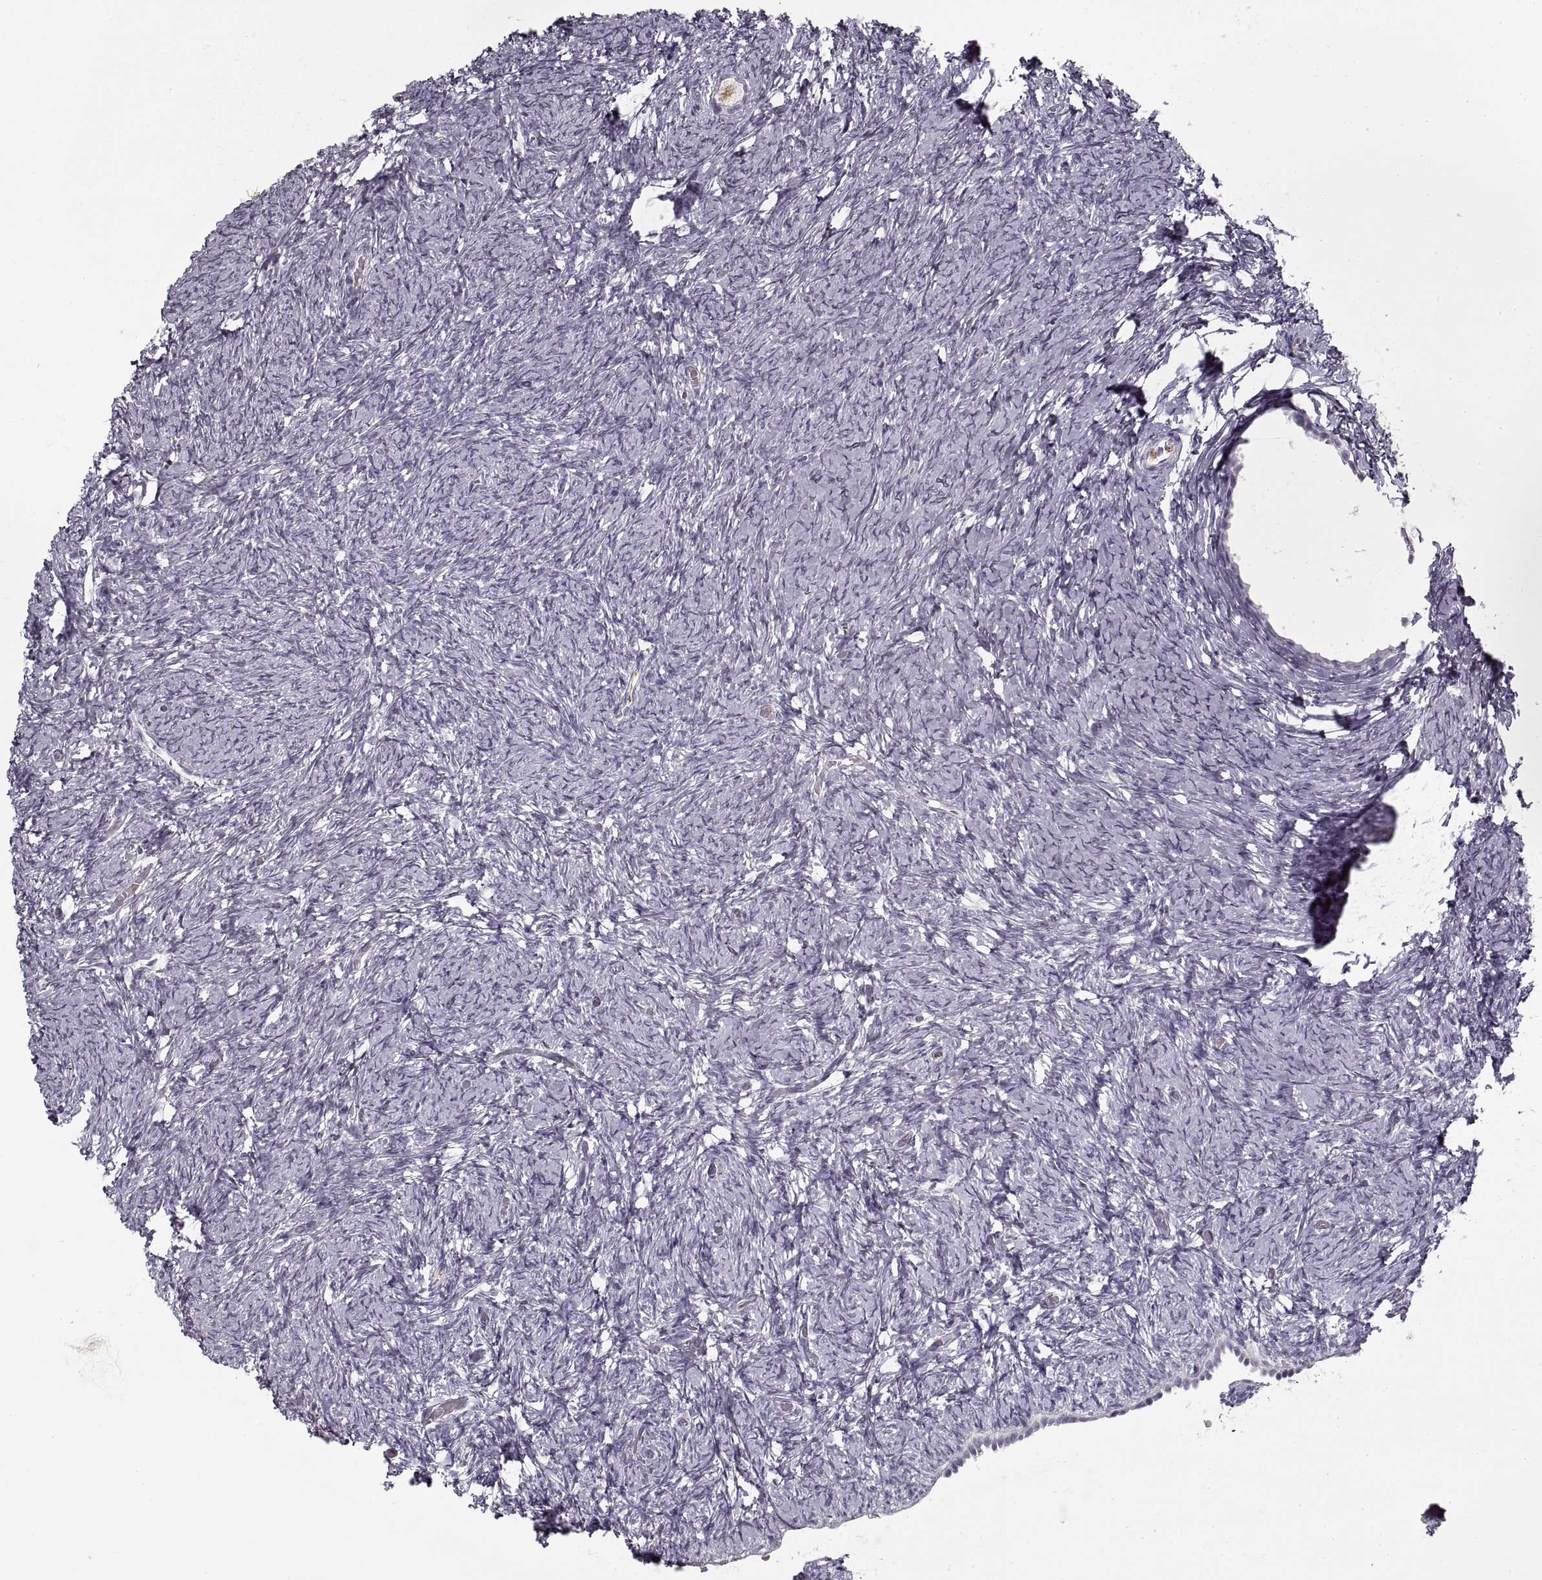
{"staining": {"intensity": "moderate", "quantity": "<25%", "location": "cytoplasmic/membranous"}, "tissue": "ovary", "cell_type": "Follicle cells", "image_type": "normal", "snomed": [{"axis": "morphology", "description": "Normal tissue, NOS"}, {"axis": "topography", "description": "Ovary"}], "caption": "Immunohistochemistry photomicrograph of unremarkable ovary: ovary stained using immunohistochemistry shows low levels of moderate protein expression localized specifically in the cytoplasmic/membranous of follicle cells, appearing as a cytoplasmic/membranous brown color.", "gene": "GAD2", "patient": {"sex": "female", "age": 39}}